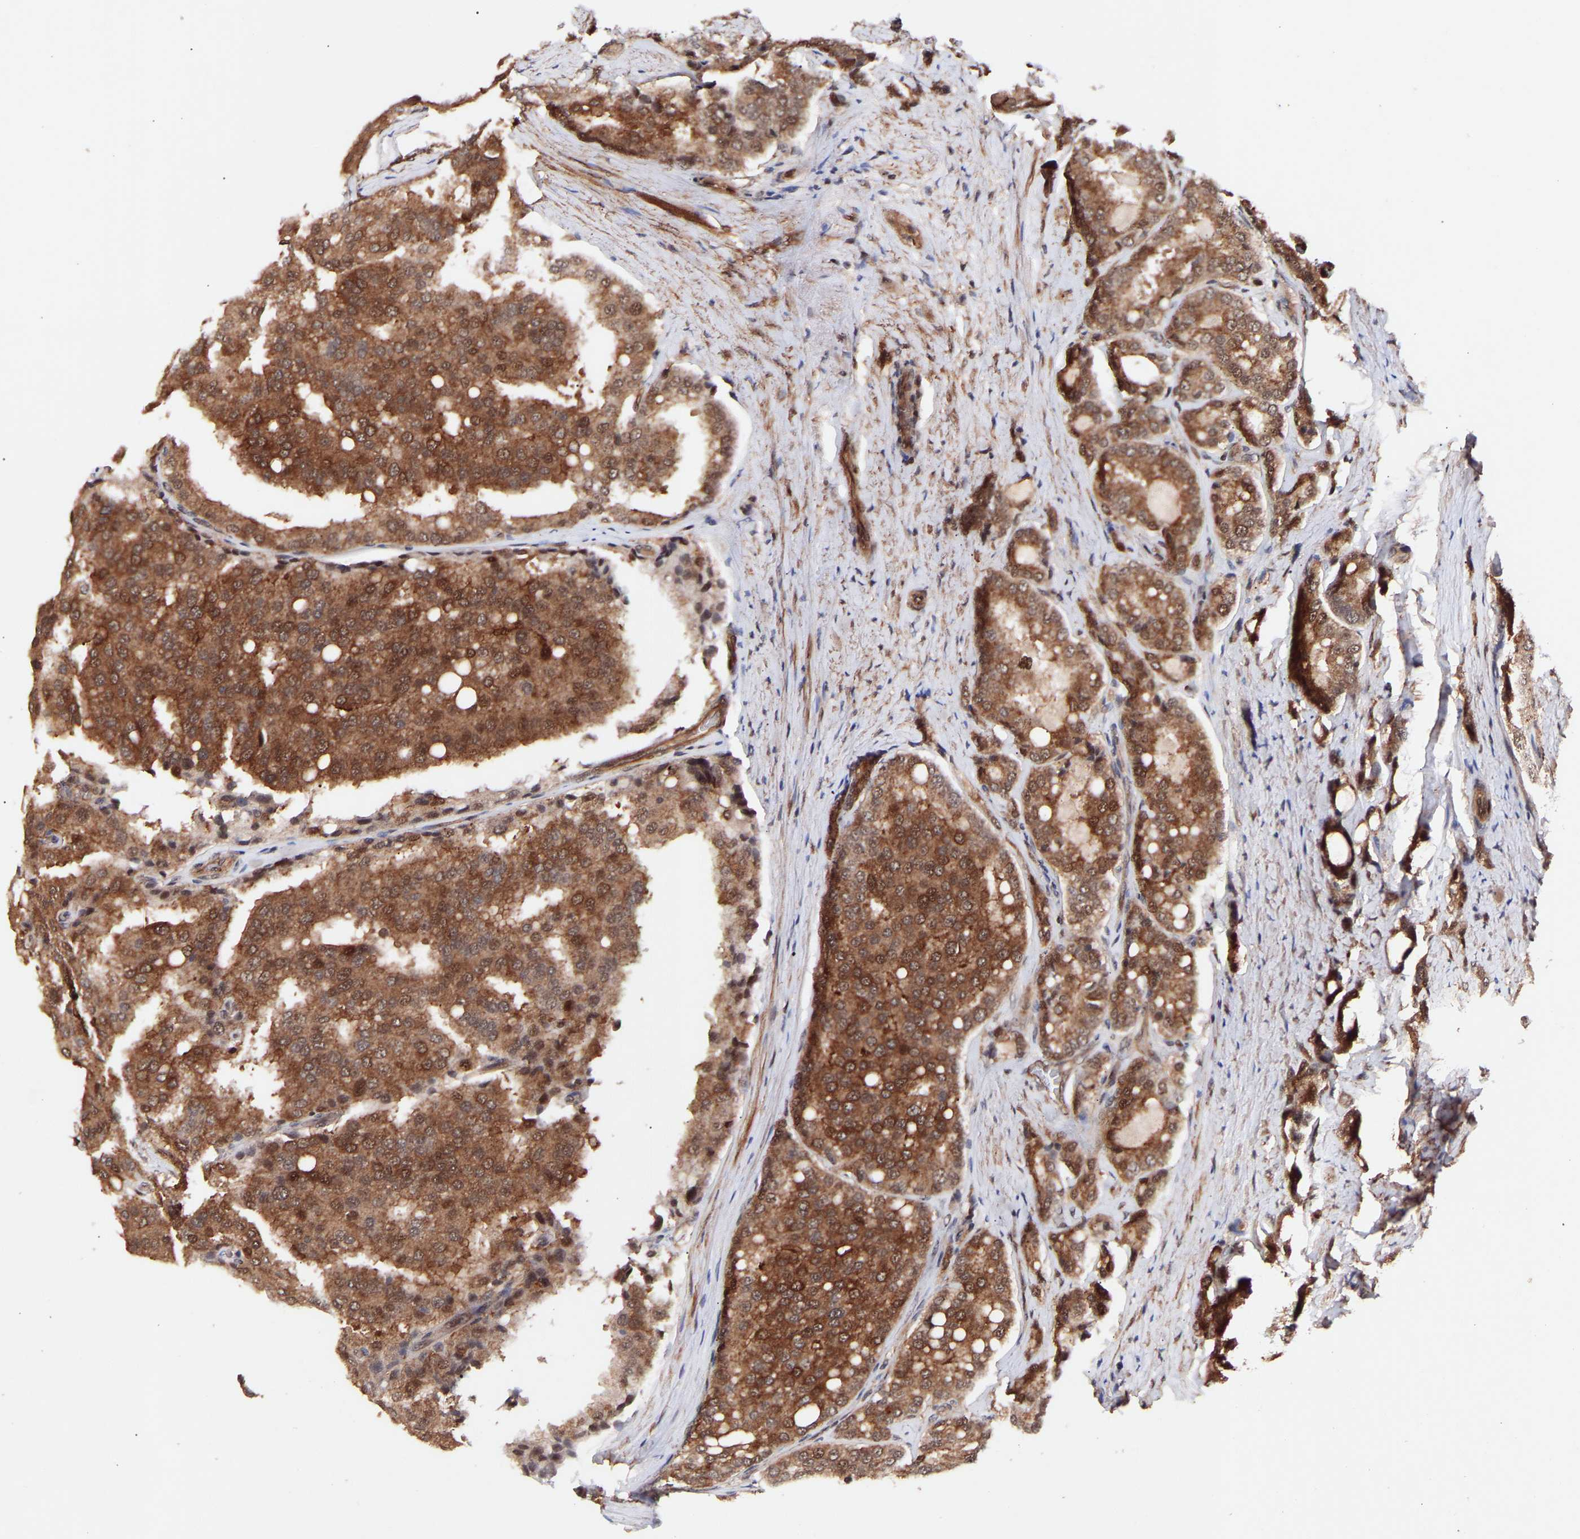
{"staining": {"intensity": "strong", "quantity": ">75%", "location": "cytoplasmic/membranous,nuclear"}, "tissue": "prostate cancer", "cell_type": "Tumor cells", "image_type": "cancer", "snomed": [{"axis": "morphology", "description": "Adenocarcinoma, High grade"}, {"axis": "topography", "description": "Prostate"}], "caption": "Human prostate cancer stained for a protein (brown) demonstrates strong cytoplasmic/membranous and nuclear positive staining in approximately >75% of tumor cells.", "gene": "PDLIM5", "patient": {"sex": "male", "age": 50}}